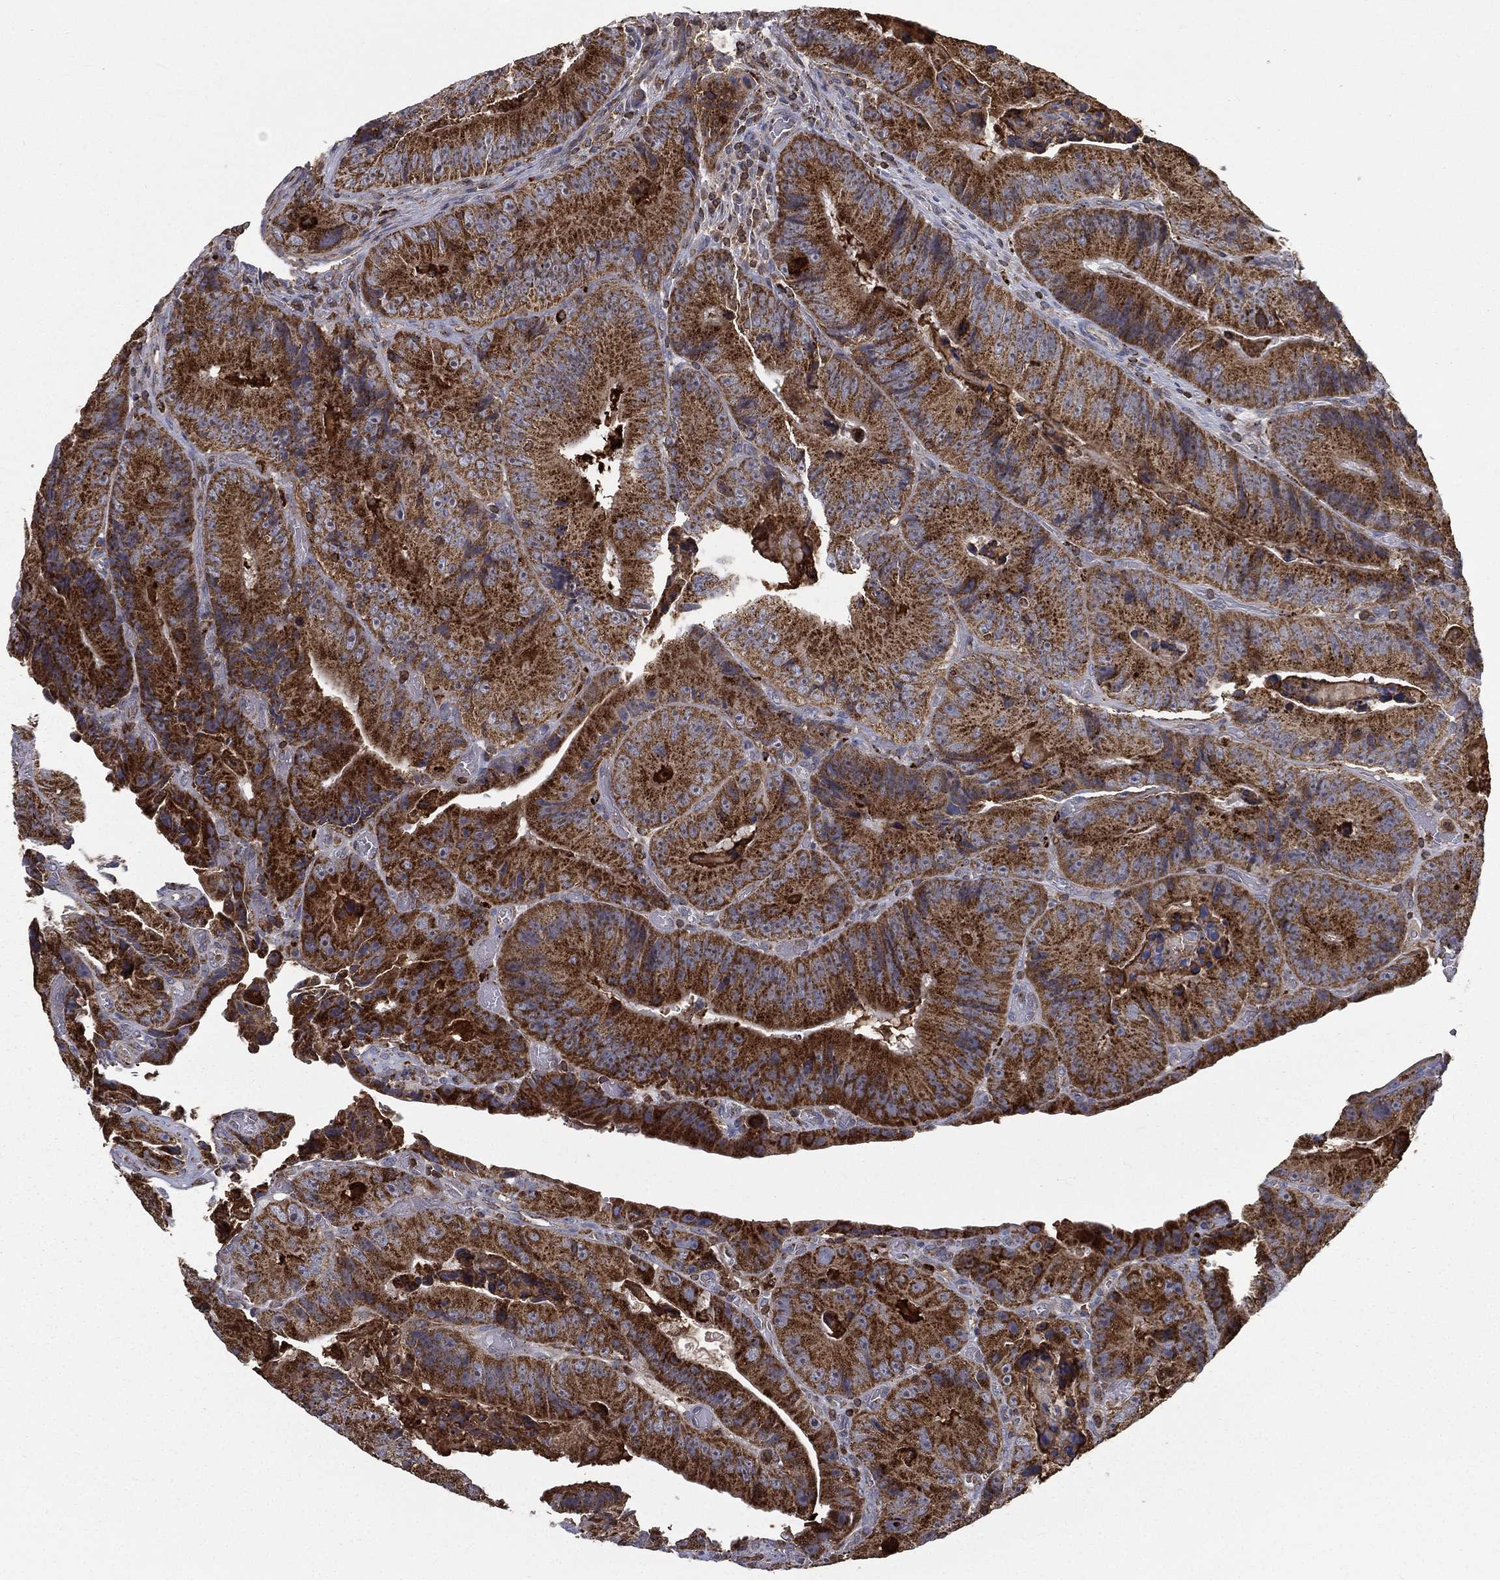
{"staining": {"intensity": "strong", "quantity": "25%-75%", "location": "cytoplasmic/membranous"}, "tissue": "colorectal cancer", "cell_type": "Tumor cells", "image_type": "cancer", "snomed": [{"axis": "morphology", "description": "Adenocarcinoma, NOS"}, {"axis": "topography", "description": "Colon"}], "caption": "Colorectal cancer stained for a protein reveals strong cytoplasmic/membranous positivity in tumor cells.", "gene": "RIN3", "patient": {"sex": "female", "age": 86}}